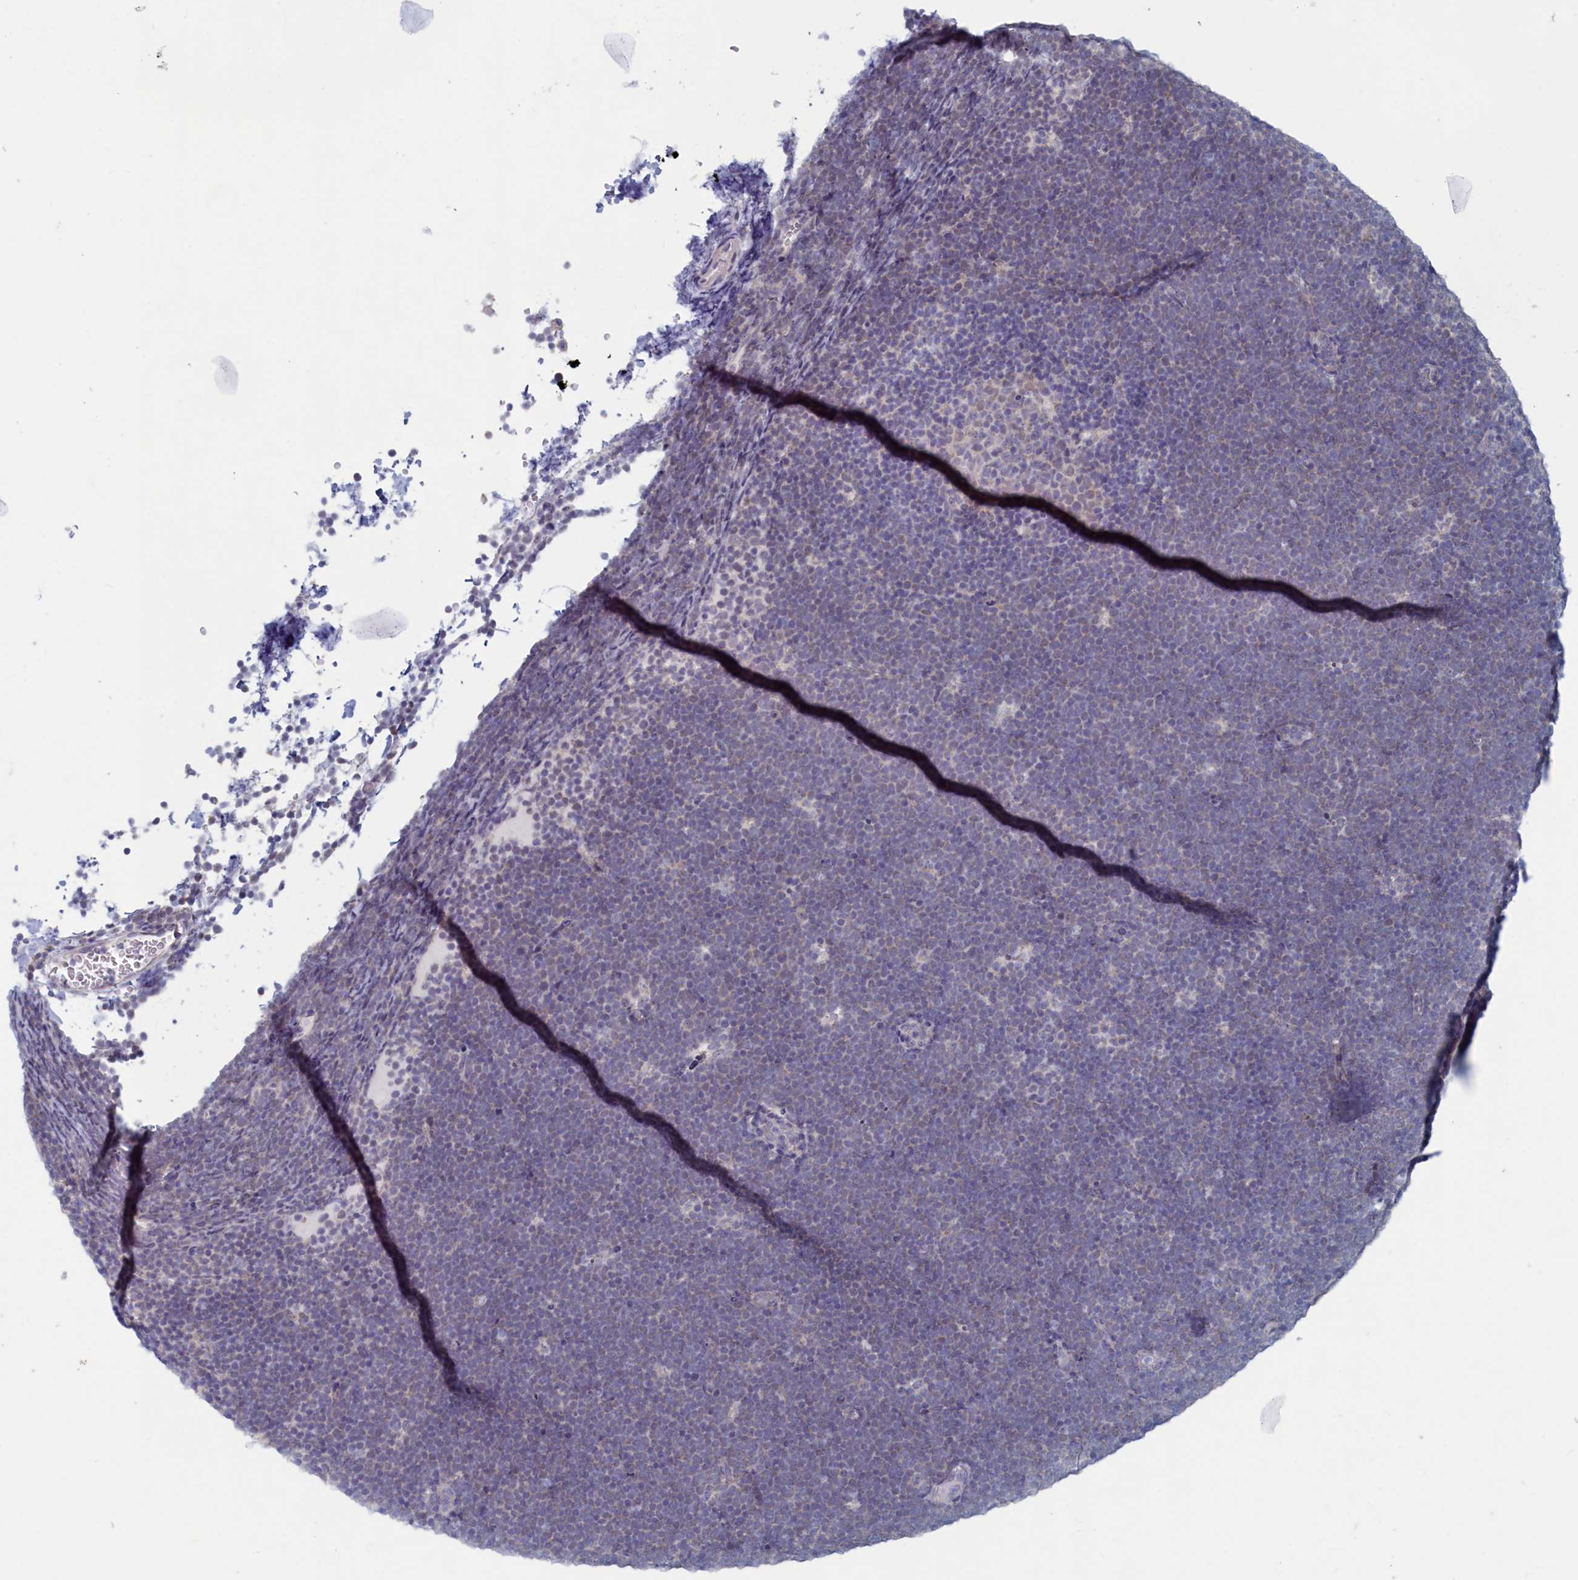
{"staining": {"intensity": "negative", "quantity": "none", "location": "none"}, "tissue": "lymphoma", "cell_type": "Tumor cells", "image_type": "cancer", "snomed": [{"axis": "morphology", "description": "Malignant lymphoma, non-Hodgkin's type, High grade"}, {"axis": "topography", "description": "Lymph node"}], "caption": "An image of lymphoma stained for a protein shows no brown staining in tumor cells.", "gene": "WDR76", "patient": {"sex": "male", "age": 13}}